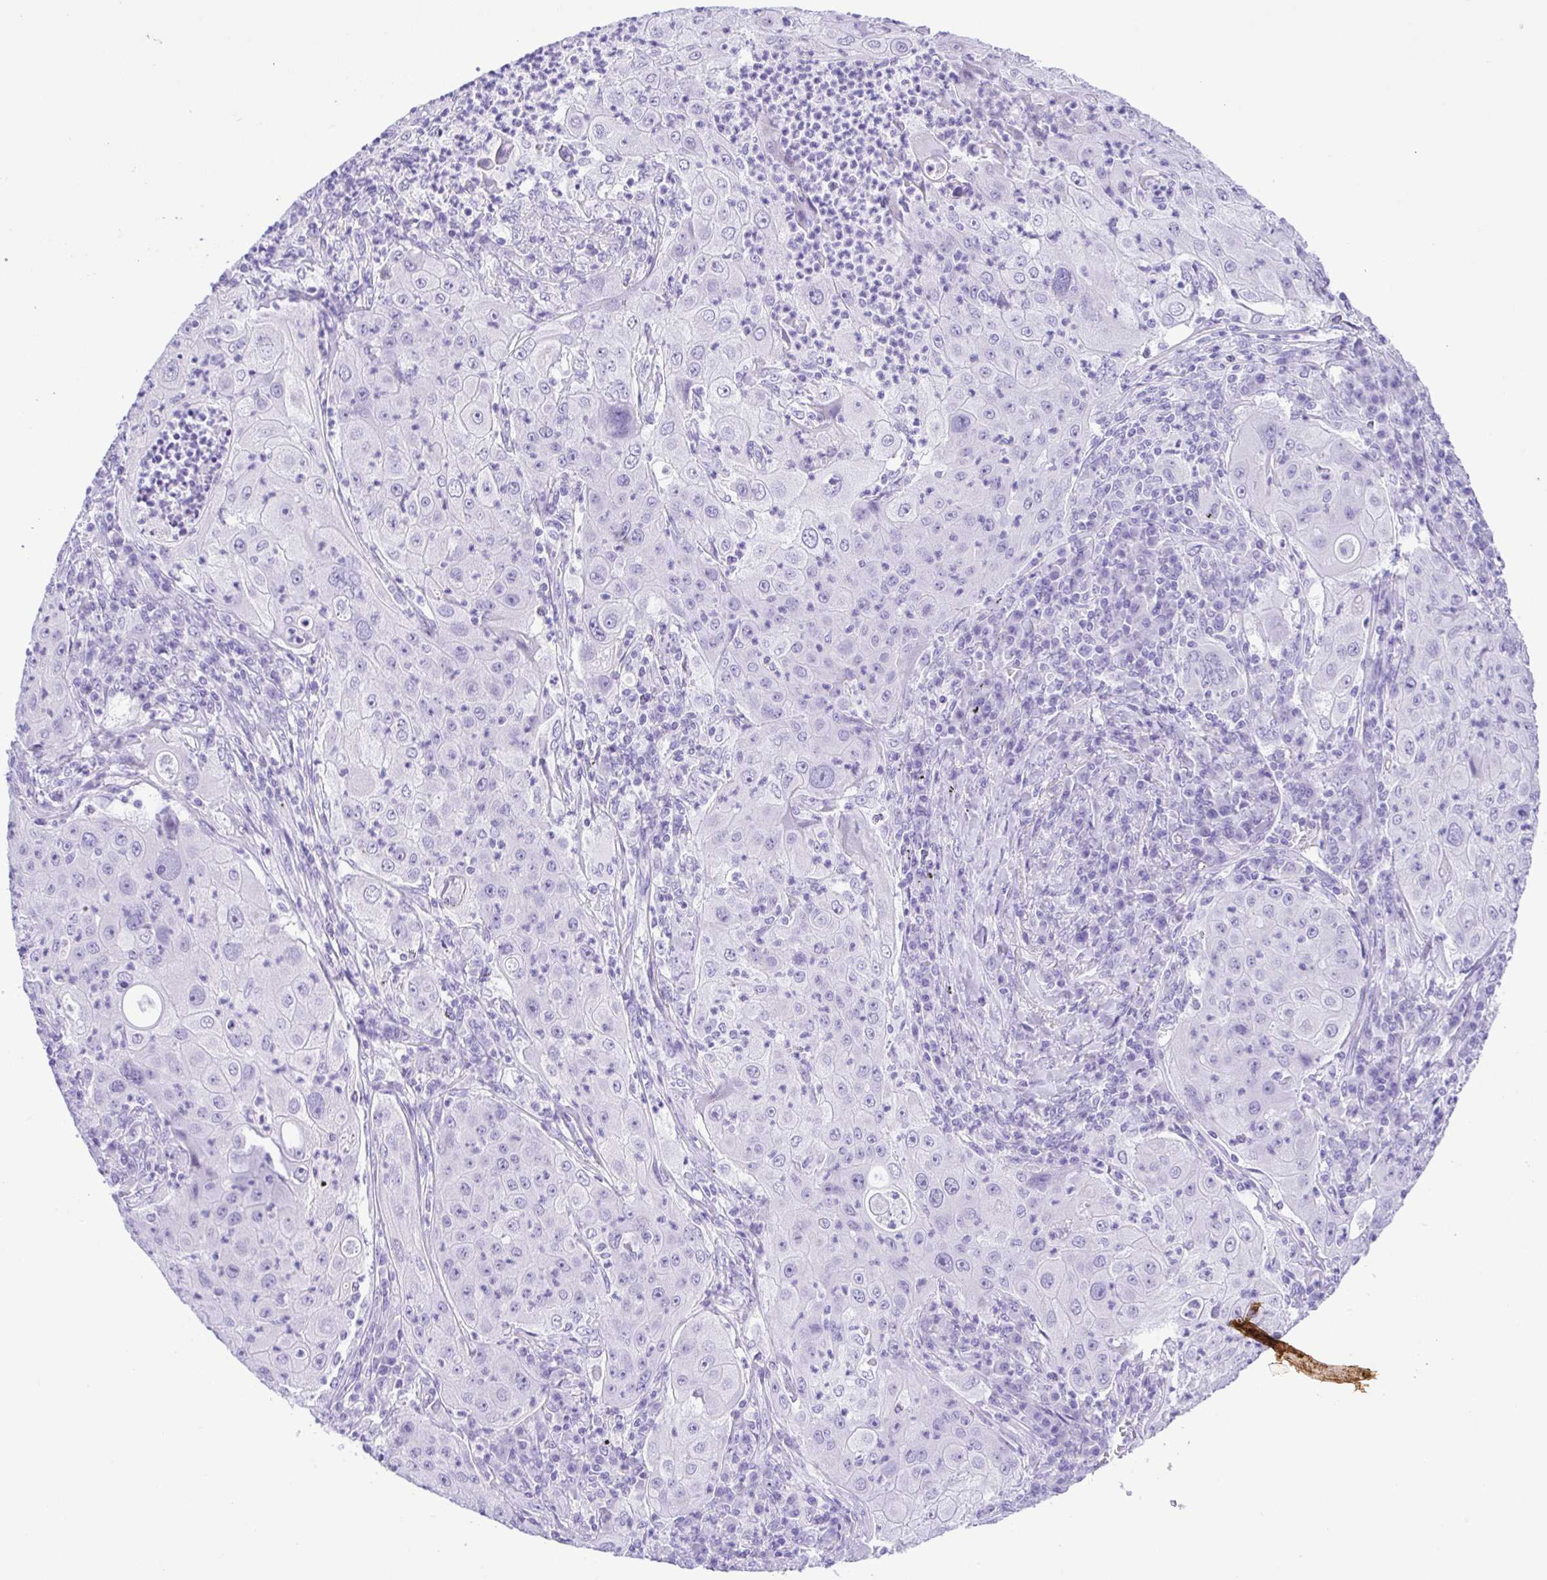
{"staining": {"intensity": "negative", "quantity": "none", "location": "none"}, "tissue": "lung cancer", "cell_type": "Tumor cells", "image_type": "cancer", "snomed": [{"axis": "morphology", "description": "Squamous cell carcinoma, NOS"}, {"axis": "topography", "description": "Lung"}], "caption": "This is an immunohistochemistry (IHC) image of human lung squamous cell carcinoma. There is no staining in tumor cells.", "gene": "CDSN", "patient": {"sex": "female", "age": 59}}